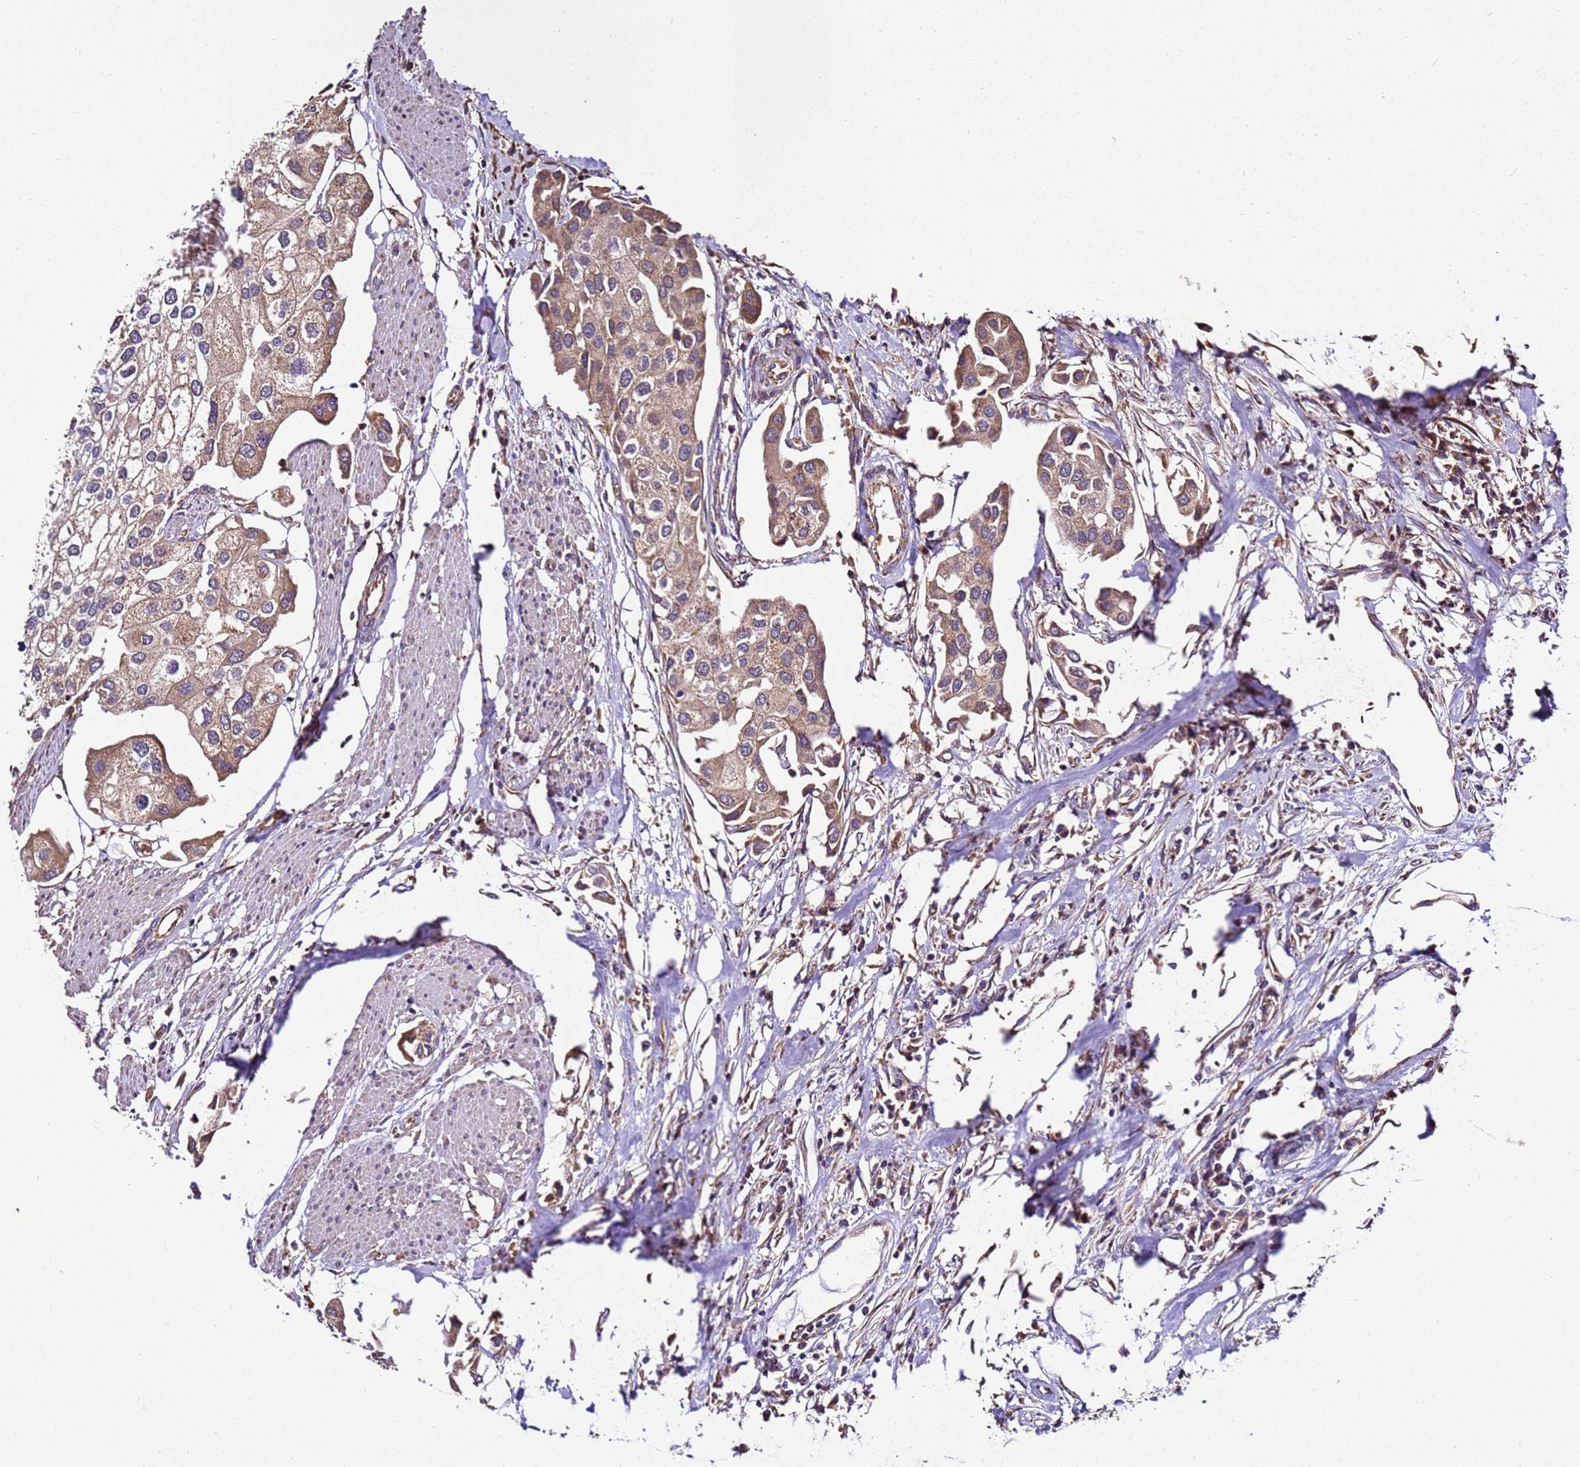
{"staining": {"intensity": "moderate", "quantity": "25%-75%", "location": "cytoplasmic/membranous"}, "tissue": "urothelial cancer", "cell_type": "Tumor cells", "image_type": "cancer", "snomed": [{"axis": "morphology", "description": "Urothelial carcinoma, High grade"}, {"axis": "topography", "description": "Urinary bladder"}], "caption": "The immunohistochemical stain shows moderate cytoplasmic/membranous expression in tumor cells of urothelial cancer tissue.", "gene": "LRRIQ1", "patient": {"sex": "male", "age": 64}}